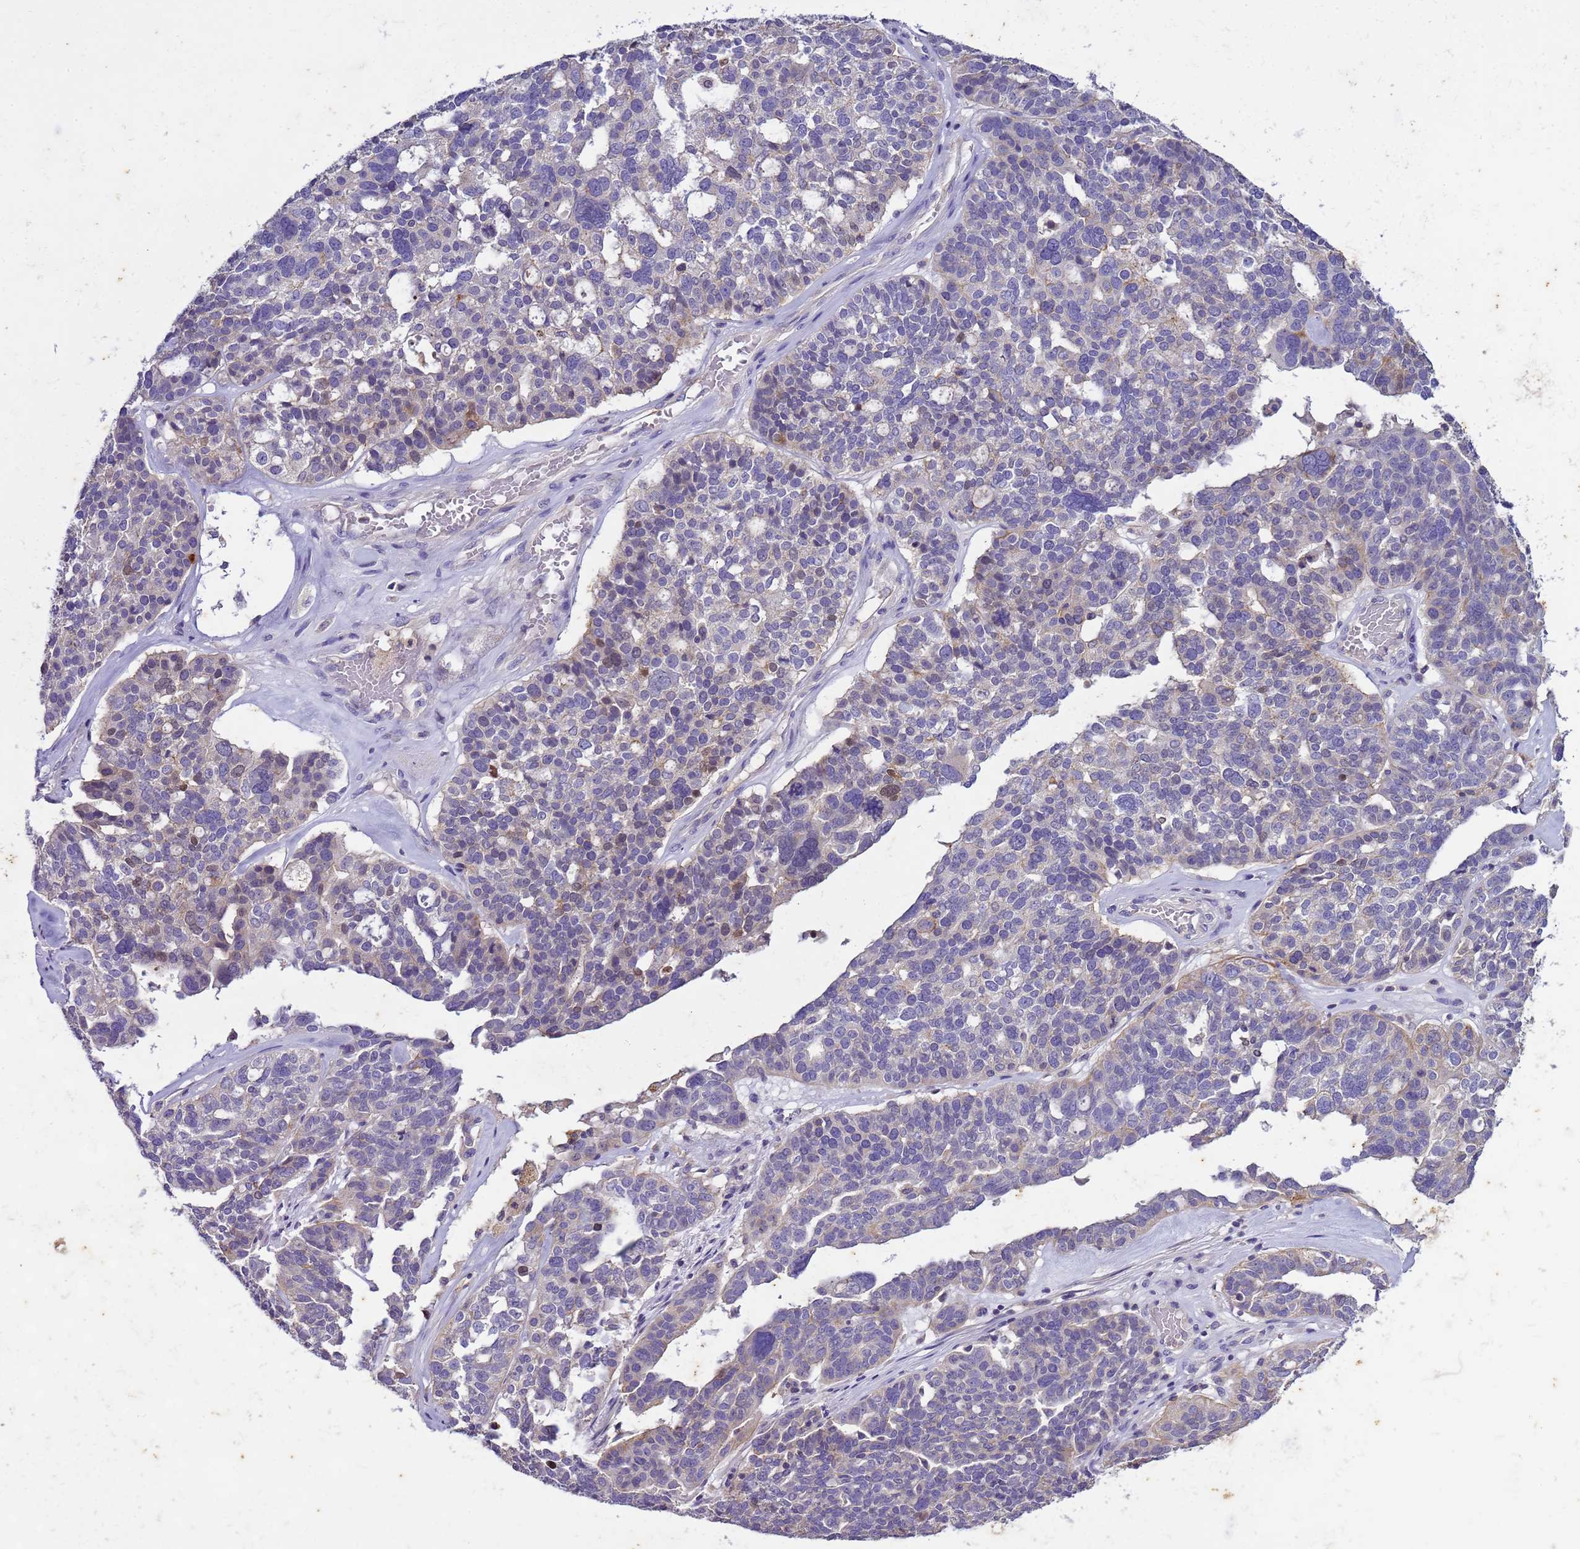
{"staining": {"intensity": "negative", "quantity": "none", "location": "none"}, "tissue": "ovarian cancer", "cell_type": "Tumor cells", "image_type": "cancer", "snomed": [{"axis": "morphology", "description": "Cystadenocarcinoma, serous, NOS"}, {"axis": "topography", "description": "Ovary"}], "caption": "Tumor cells are negative for protein expression in human serous cystadenocarcinoma (ovarian).", "gene": "PLCXD3", "patient": {"sex": "female", "age": 59}}